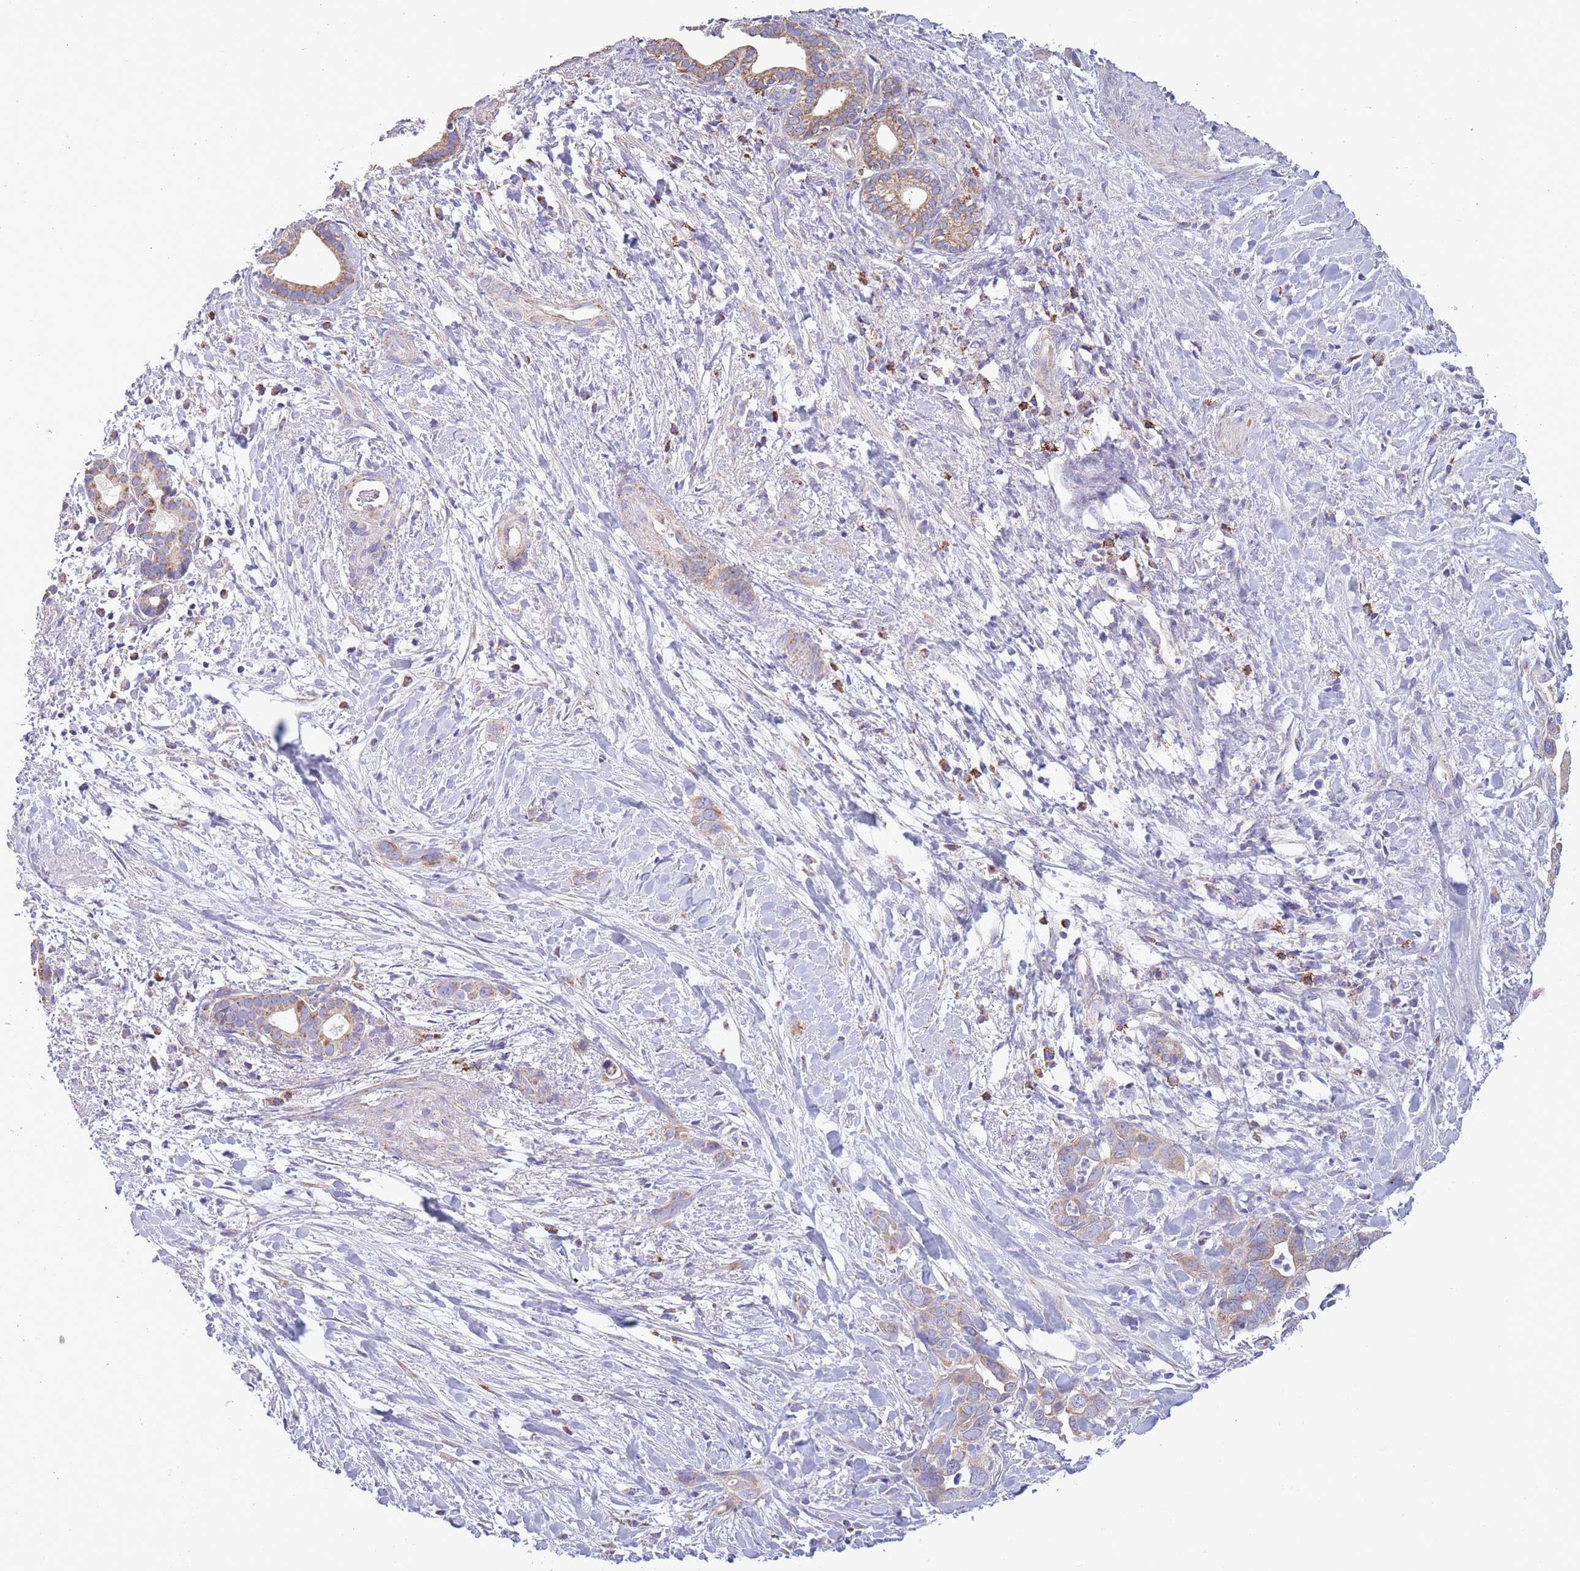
{"staining": {"intensity": "weak", "quantity": ">75%", "location": "cytoplasmic/membranous"}, "tissue": "liver cancer", "cell_type": "Tumor cells", "image_type": "cancer", "snomed": [{"axis": "morphology", "description": "Cholangiocarcinoma"}, {"axis": "topography", "description": "Liver"}], "caption": "Approximately >75% of tumor cells in liver cholangiocarcinoma demonstrate weak cytoplasmic/membranous protein expression as visualized by brown immunohistochemical staining.", "gene": "PDHA1", "patient": {"sex": "female", "age": 79}}